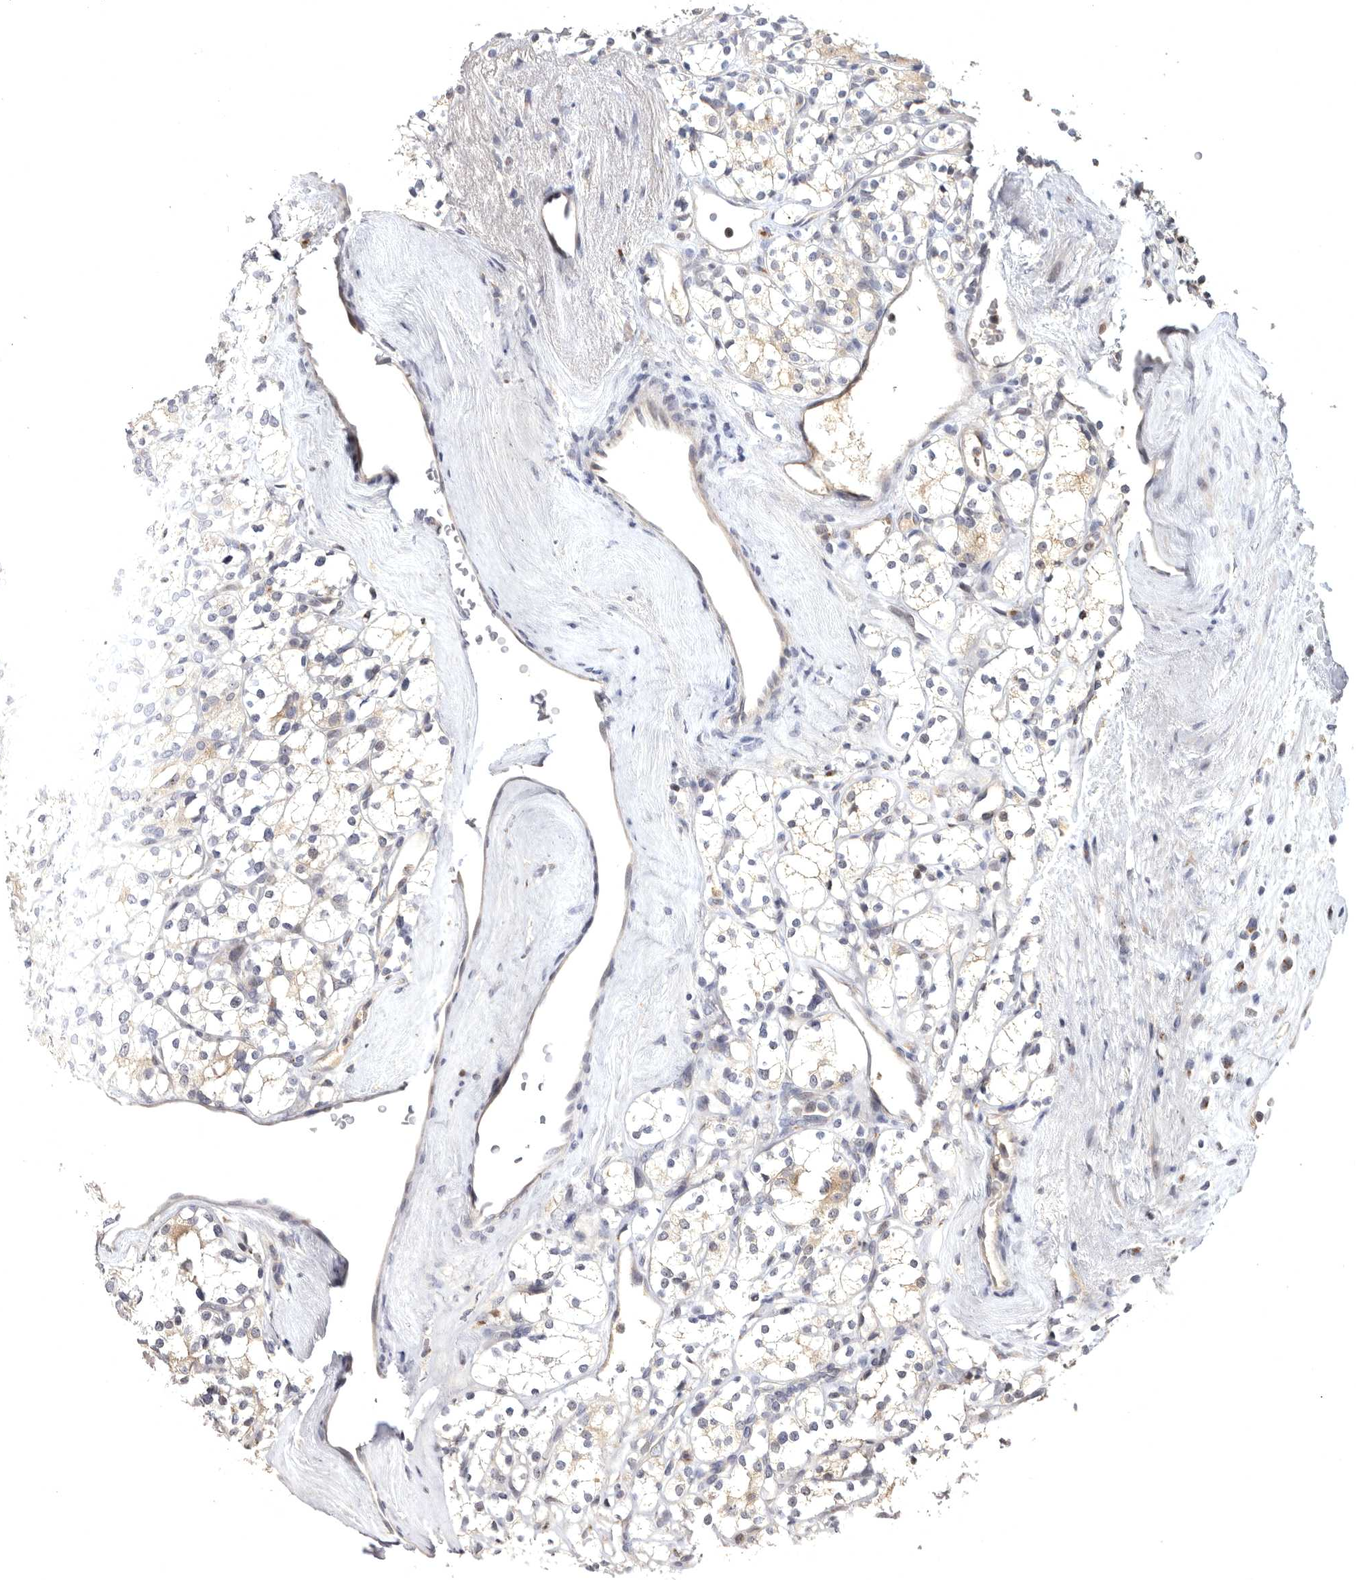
{"staining": {"intensity": "weak", "quantity": "<25%", "location": "cytoplasmic/membranous"}, "tissue": "renal cancer", "cell_type": "Tumor cells", "image_type": "cancer", "snomed": [{"axis": "morphology", "description": "Adenocarcinoma, NOS"}, {"axis": "topography", "description": "Kidney"}], "caption": "Immunohistochemistry micrograph of adenocarcinoma (renal) stained for a protein (brown), which demonstrates no expression in tumor cells.", "gene": "MAN2A1", "patient": {"sex": "male", "age": 77}}